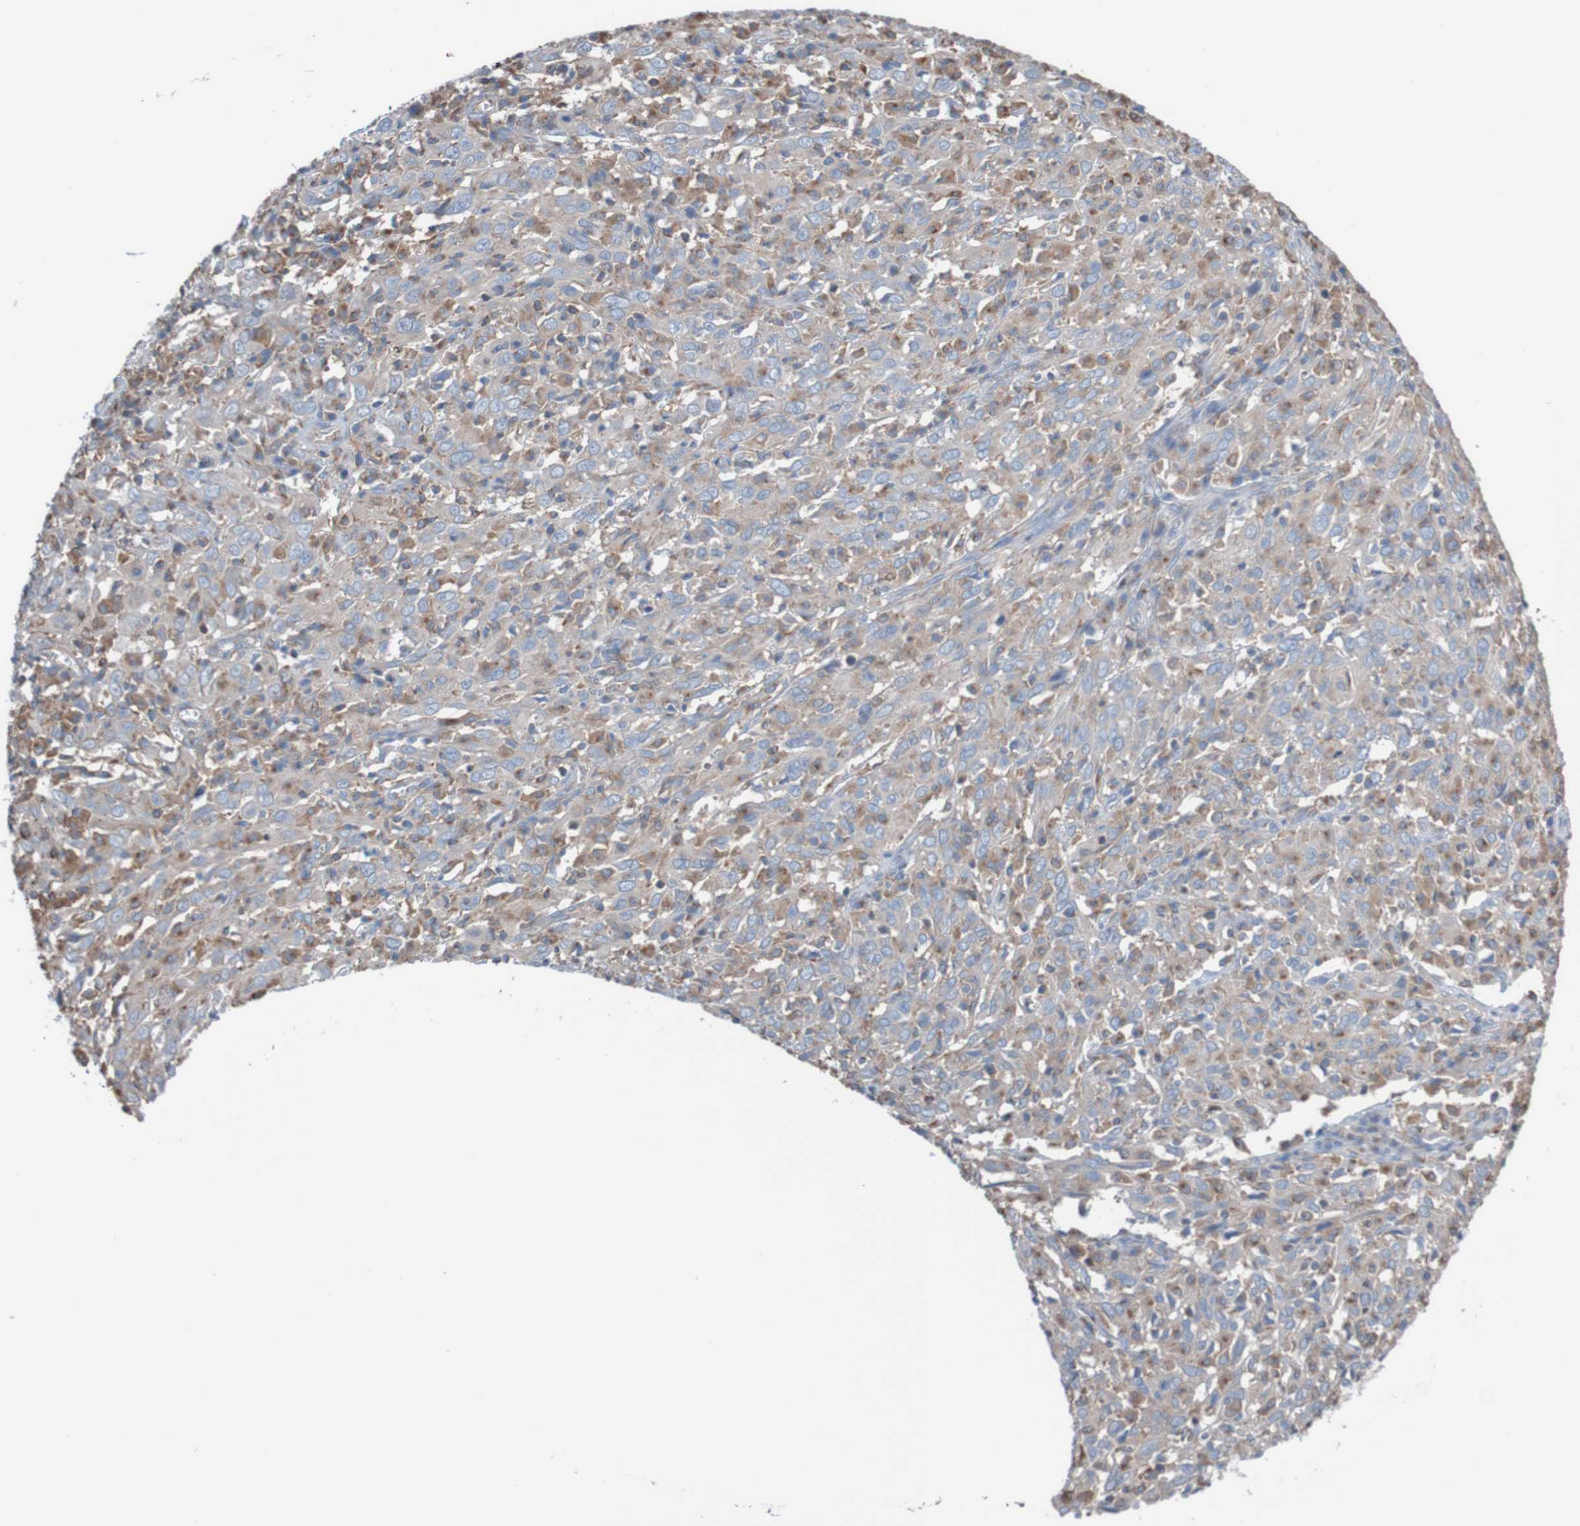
{"staining": {"intensity": "moderate", "quantity": "25%-75%", "location": "cytoplasmic/membranous"}, "tissue": "cervical cancer", "cell_type": "Tumor cells", "image_type": "cancer", "snomed": [{"axis": "morphology", "description": "Squamous cell carcinoma, NOS"}, {"axis": "topography", "description": "Cervix"}], "caption": "Cervical squamous cell carcinoma stained for a protein shows moderate cytoplasmic/membranous positivity in tumor cells.", "gene": "MINAR1", "patient": {"sex": "female", "age": 46}}